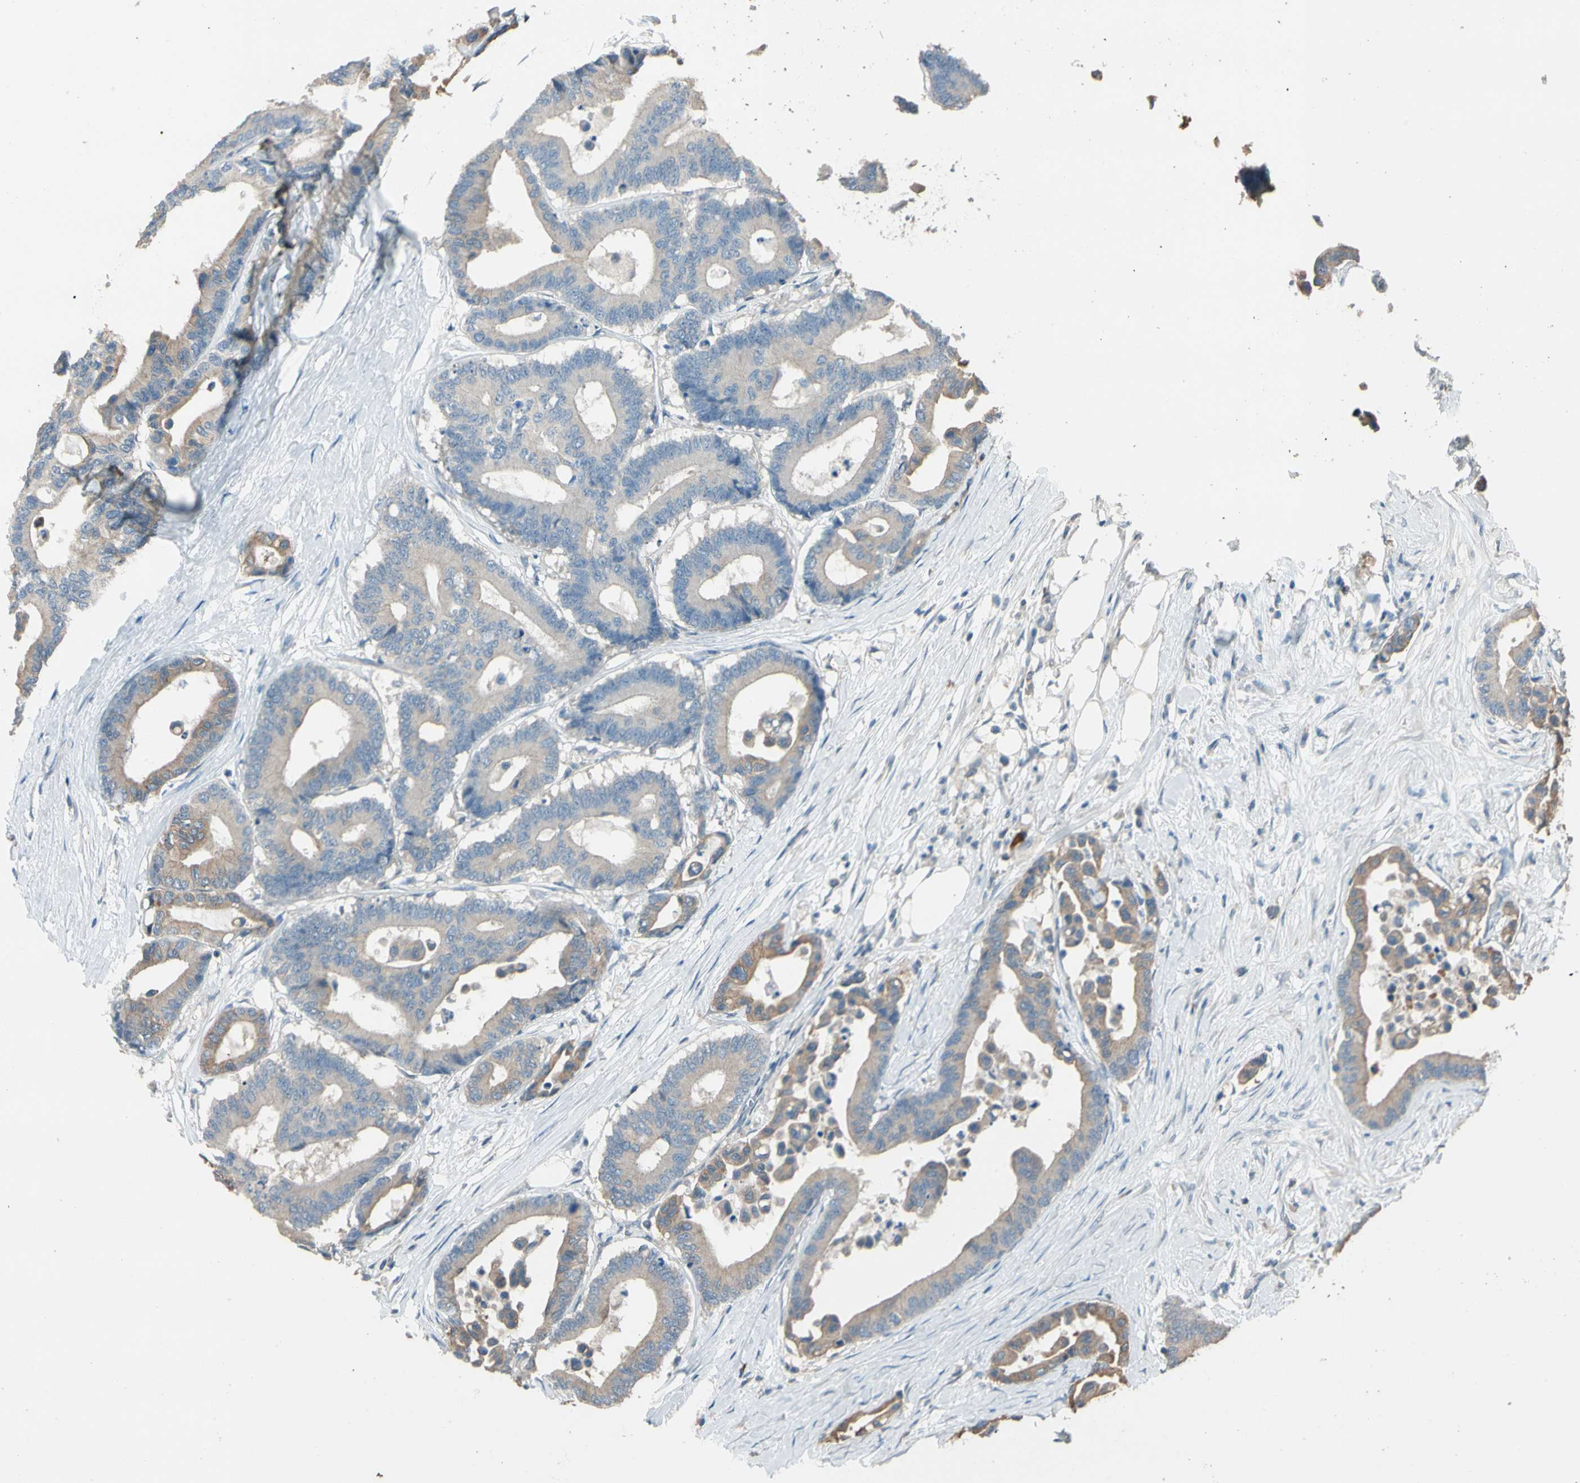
{"staining": {"intensity": "weak", "quantity": ">75%", "location": "cytoplasmic/membranous"}, "tissue": "colorectal cancer", "cell_type": "Tumor cells", "image_type": "cancer", "snomed": [{"axis": "morphology", "description": "Normal tissue, NOS"}, {"axis": "morphology", "description": "Adenocarcinoma, NOS"}, {"axis": "topography", "description": "Colon"}], "caption": "IHC micrograph of neoplastic tissue: human colorectal adenocarcinoma stained using immunohistochemistry (IHC) demonstrates low levels of weak protein expression localized specifically in the cytoplasmic/membranous of tumor cells, appearing as a cytoplasmic/membranous brown color.", "gene": "MAP3K7", "patient": {"sex": "male", "age": 82}}